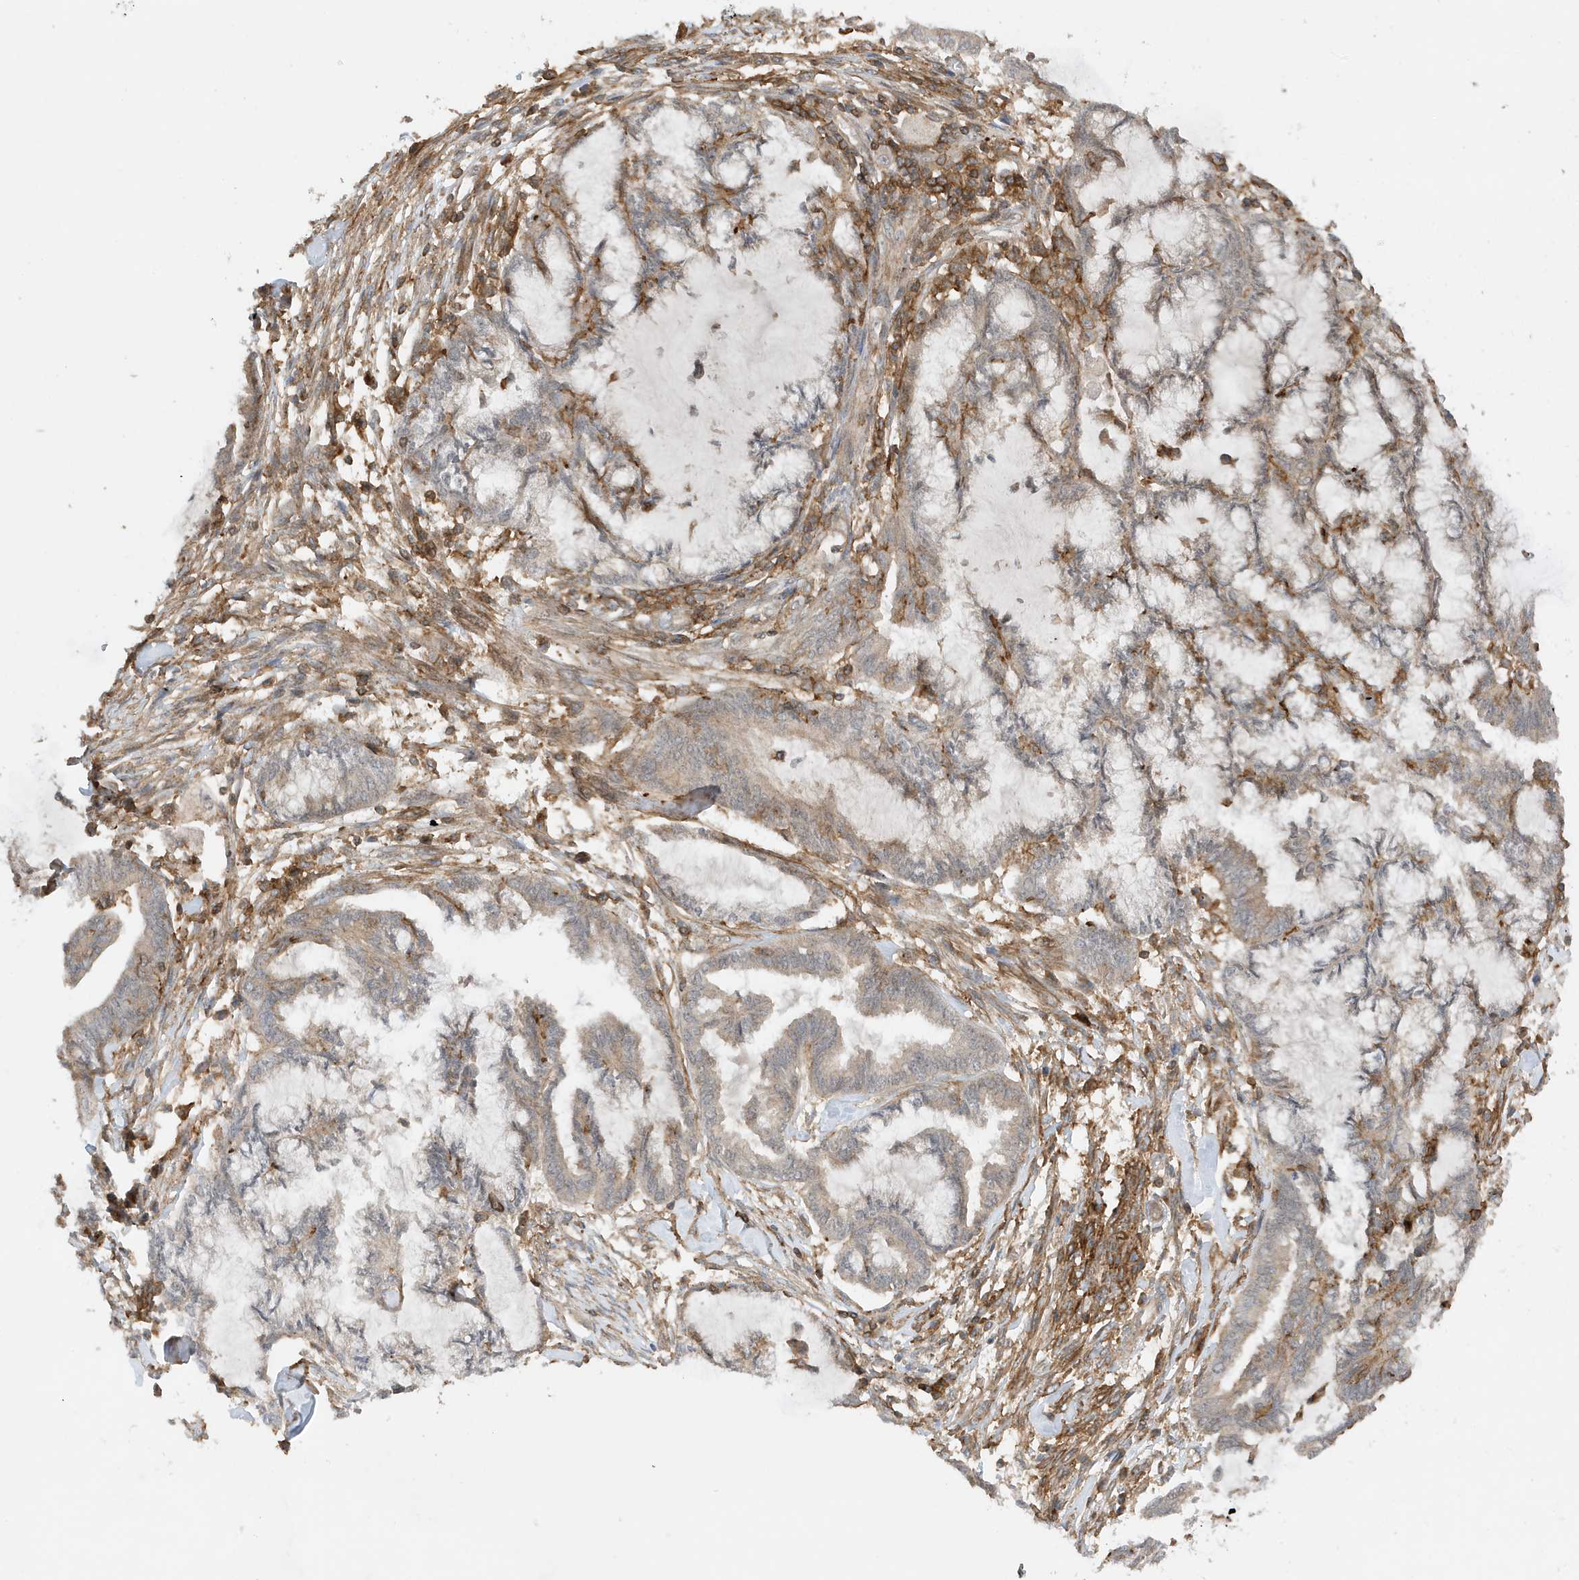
{"staining": {"intensity": "moderate", "quantity": "25%-75%", "location": "cytoplasmic/membranous"}, "tissue": "endometrial cancer", "cell_type": "Tumor cells", "image_type": "cancer", "snomed": [{"axis": "morphology", "description": "Adenocarcinoma, NOS"}, {"axis": "topography", "description": "Endometrium"}], "caption": "Immunohistochemical staining of human endometrial cancer demonstrates medium levels of moderate cytoplasmic/membranous positivity in approximately 25%-75% of tumor cells.", "gene": "TATDN3", "patient": {"sex": "female", "age": 86}}